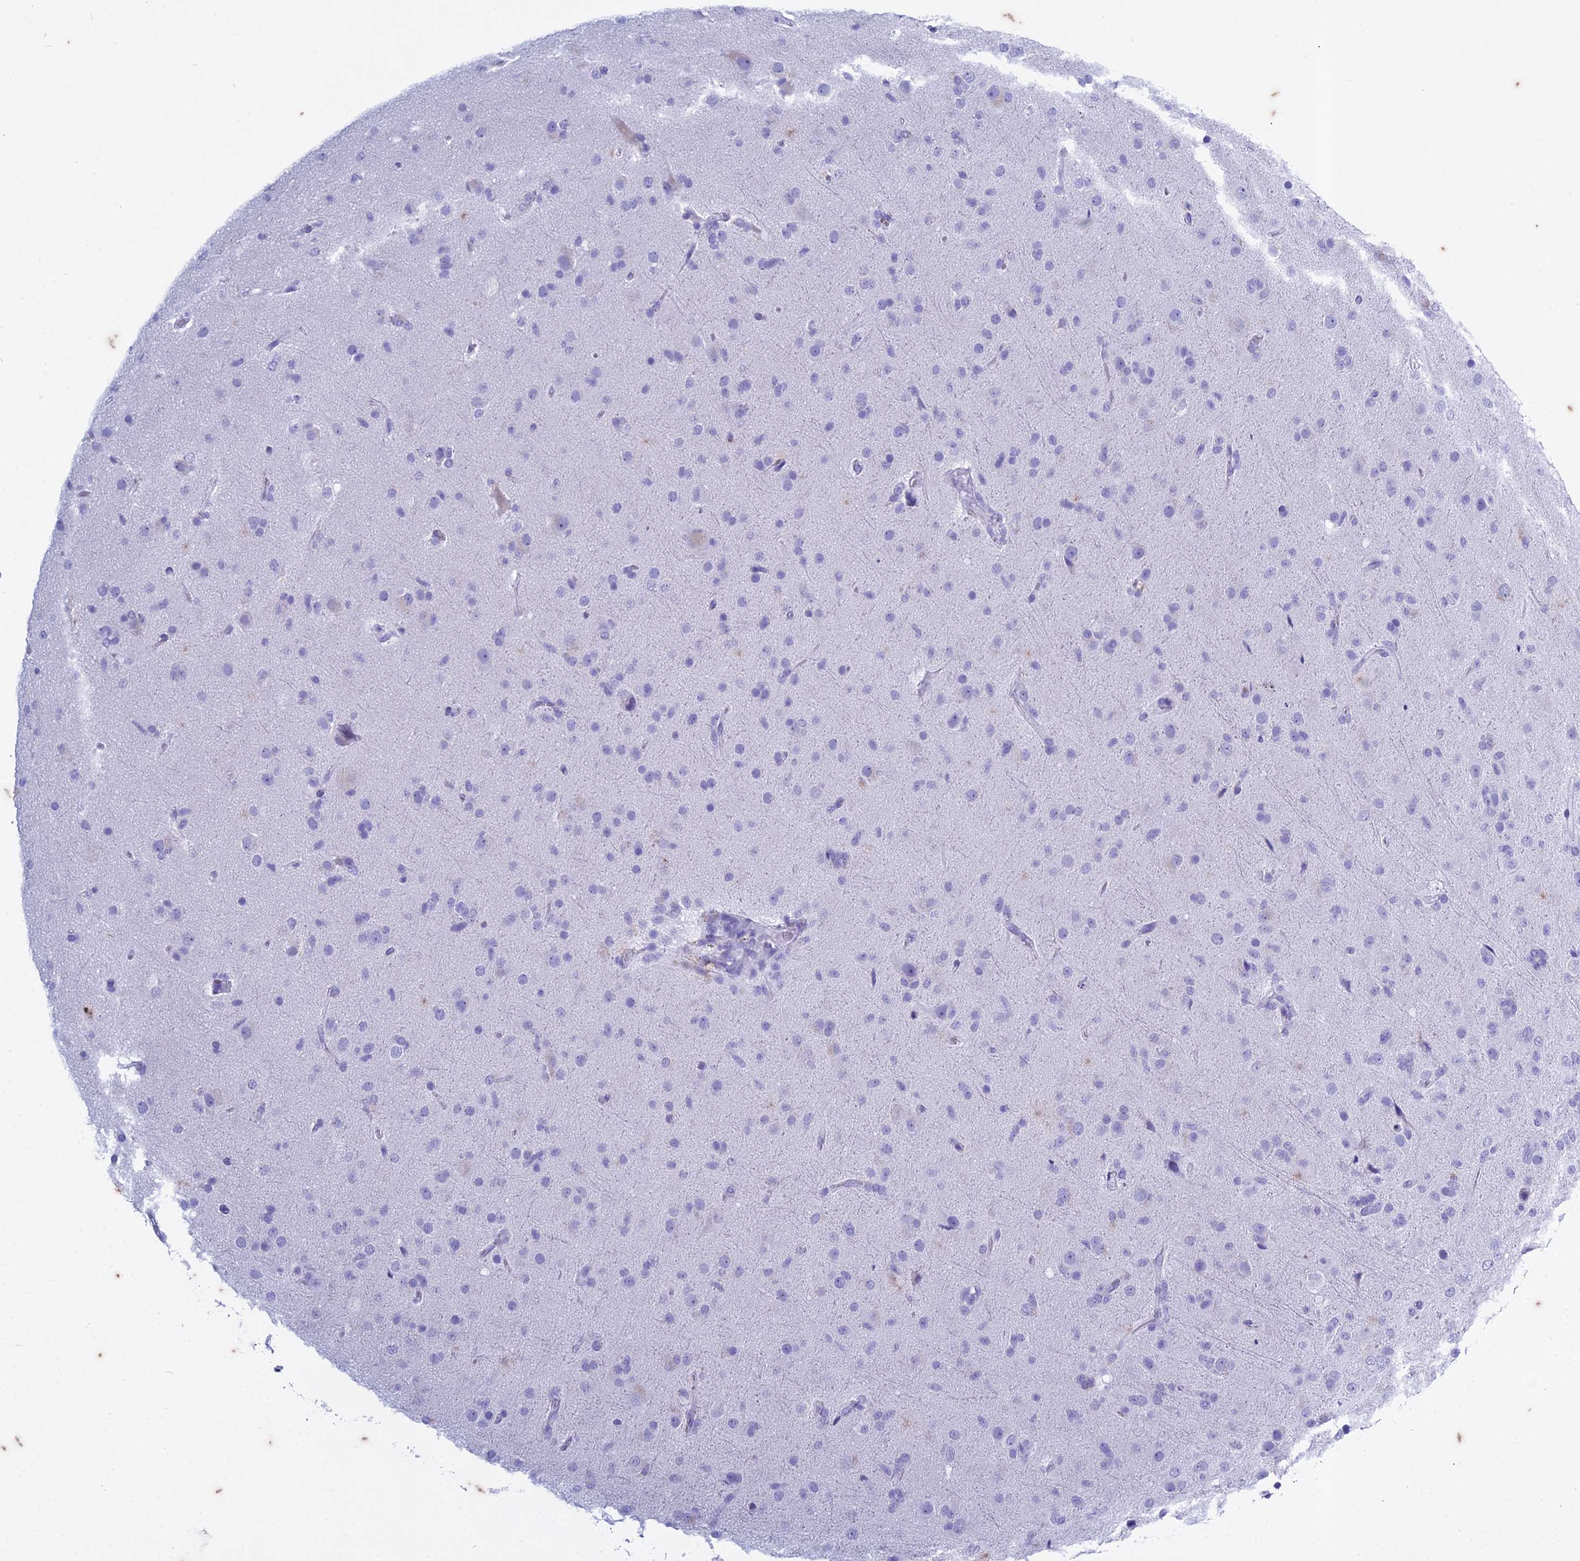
{"staining": {"intensity": "negative", "quantity": "none", "location": "none"}, "tissue": "glioma", "cell_type": "Tumor cells", "image_type": "cancer", "snomed": [{"axis": "morphology", "description": "Glioma, malignant, Low grade"}, {"axis": "topography", "description": "Brain"}], "caption": "This is an immunohistochemistry photomicrograph of glioma. There is no staining in tumor cells.", "gene": "HMGB4", "patient": {"sex": "male", "age": 65}}